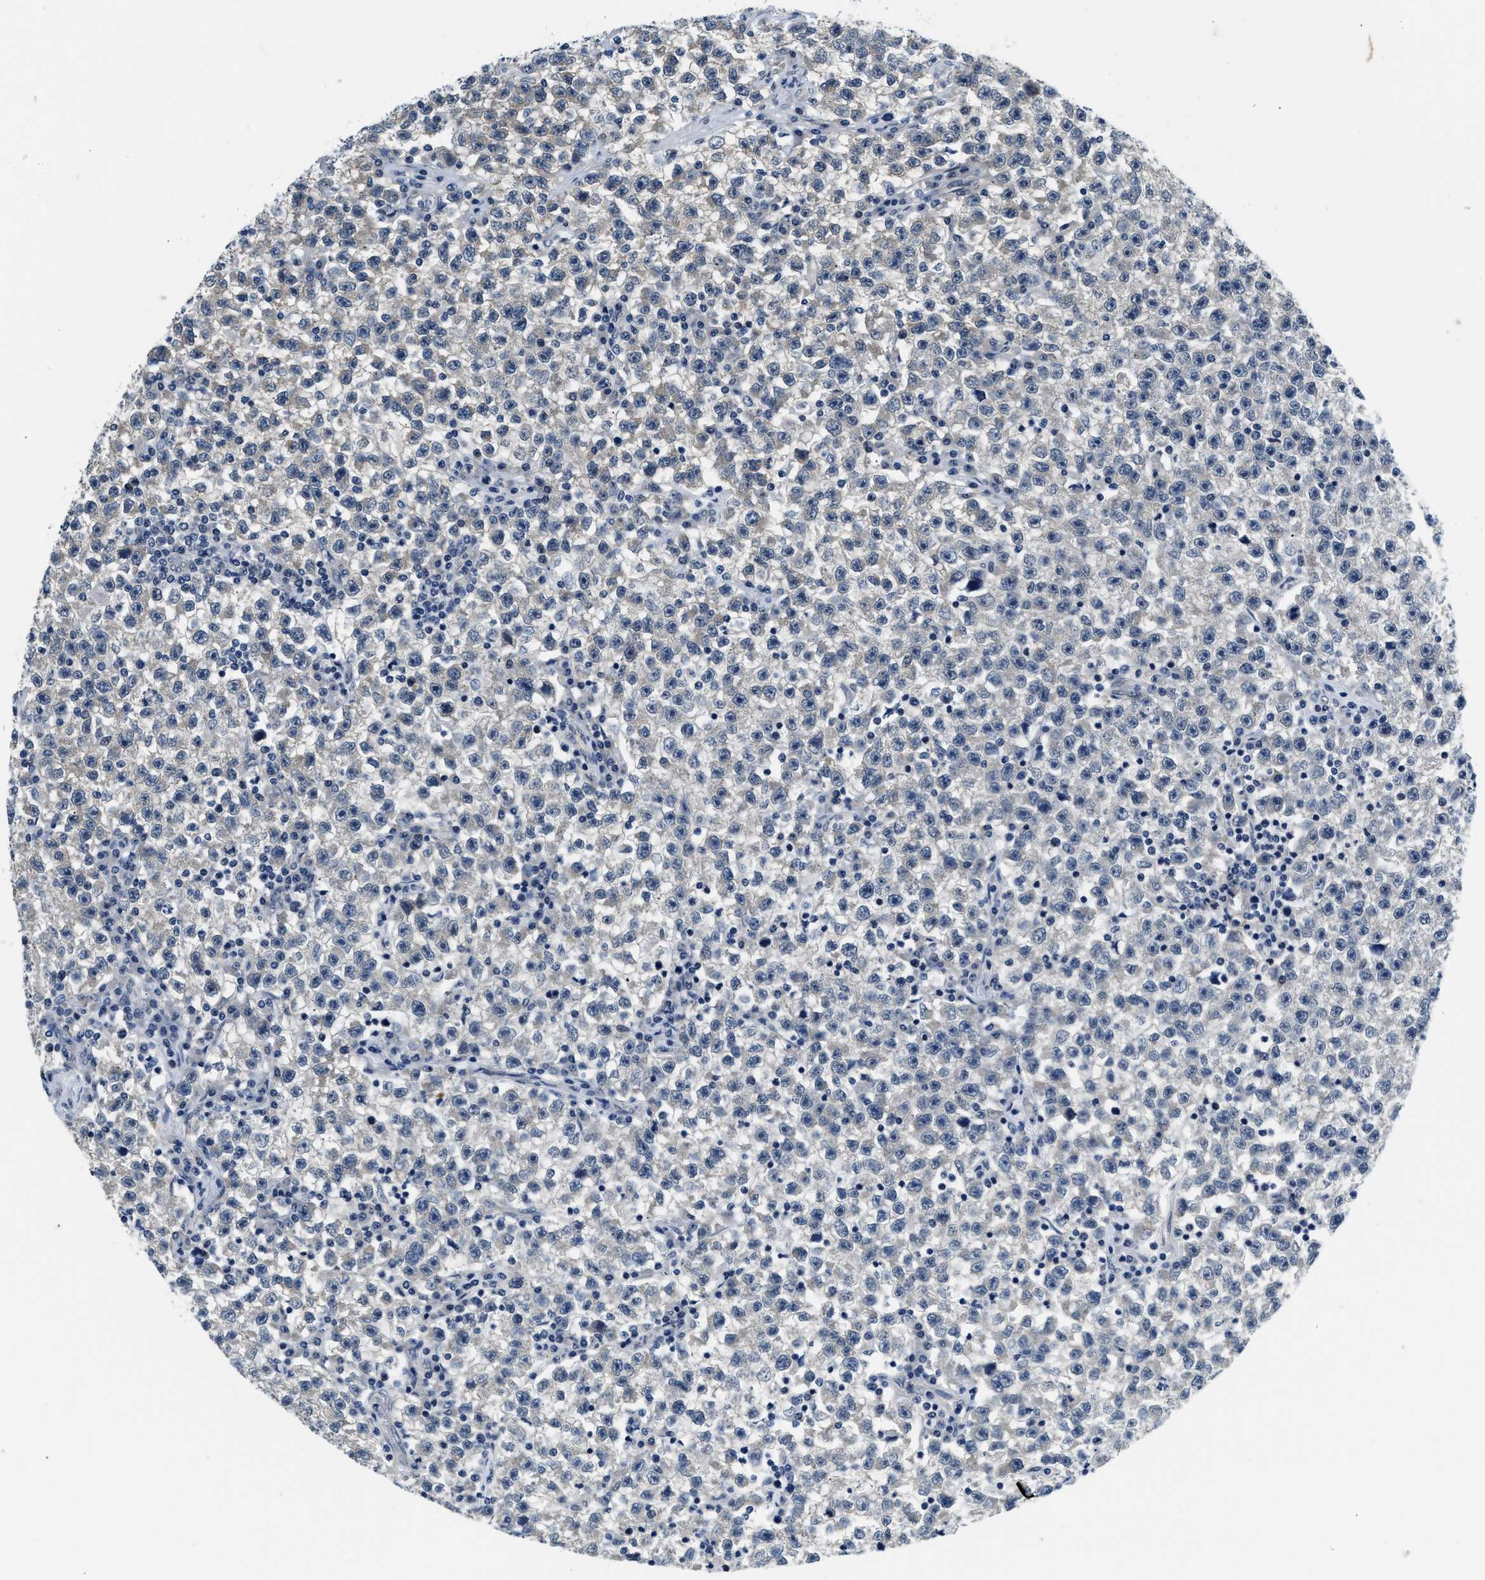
{"staining": {"intensity": "negative", "quantity": "none", "location": "none"}, "tissue": "testis cancer", "cell_type": "Tumor cells", "image_type": "cancer", "snomed": [{"axis": "morphology", "description": "Seminoma, NOS"}, {"axis": "topography", "description": "Testis"}], "caption": "Photomicrograph shows no protein positivity in tumor cells of testis cancer tissue. (DAB immunohistochemistry (IHC) with hematoxylin counter stain).", "gene": "SMAD4", "patient": {"sex": "male", "age": 22}}